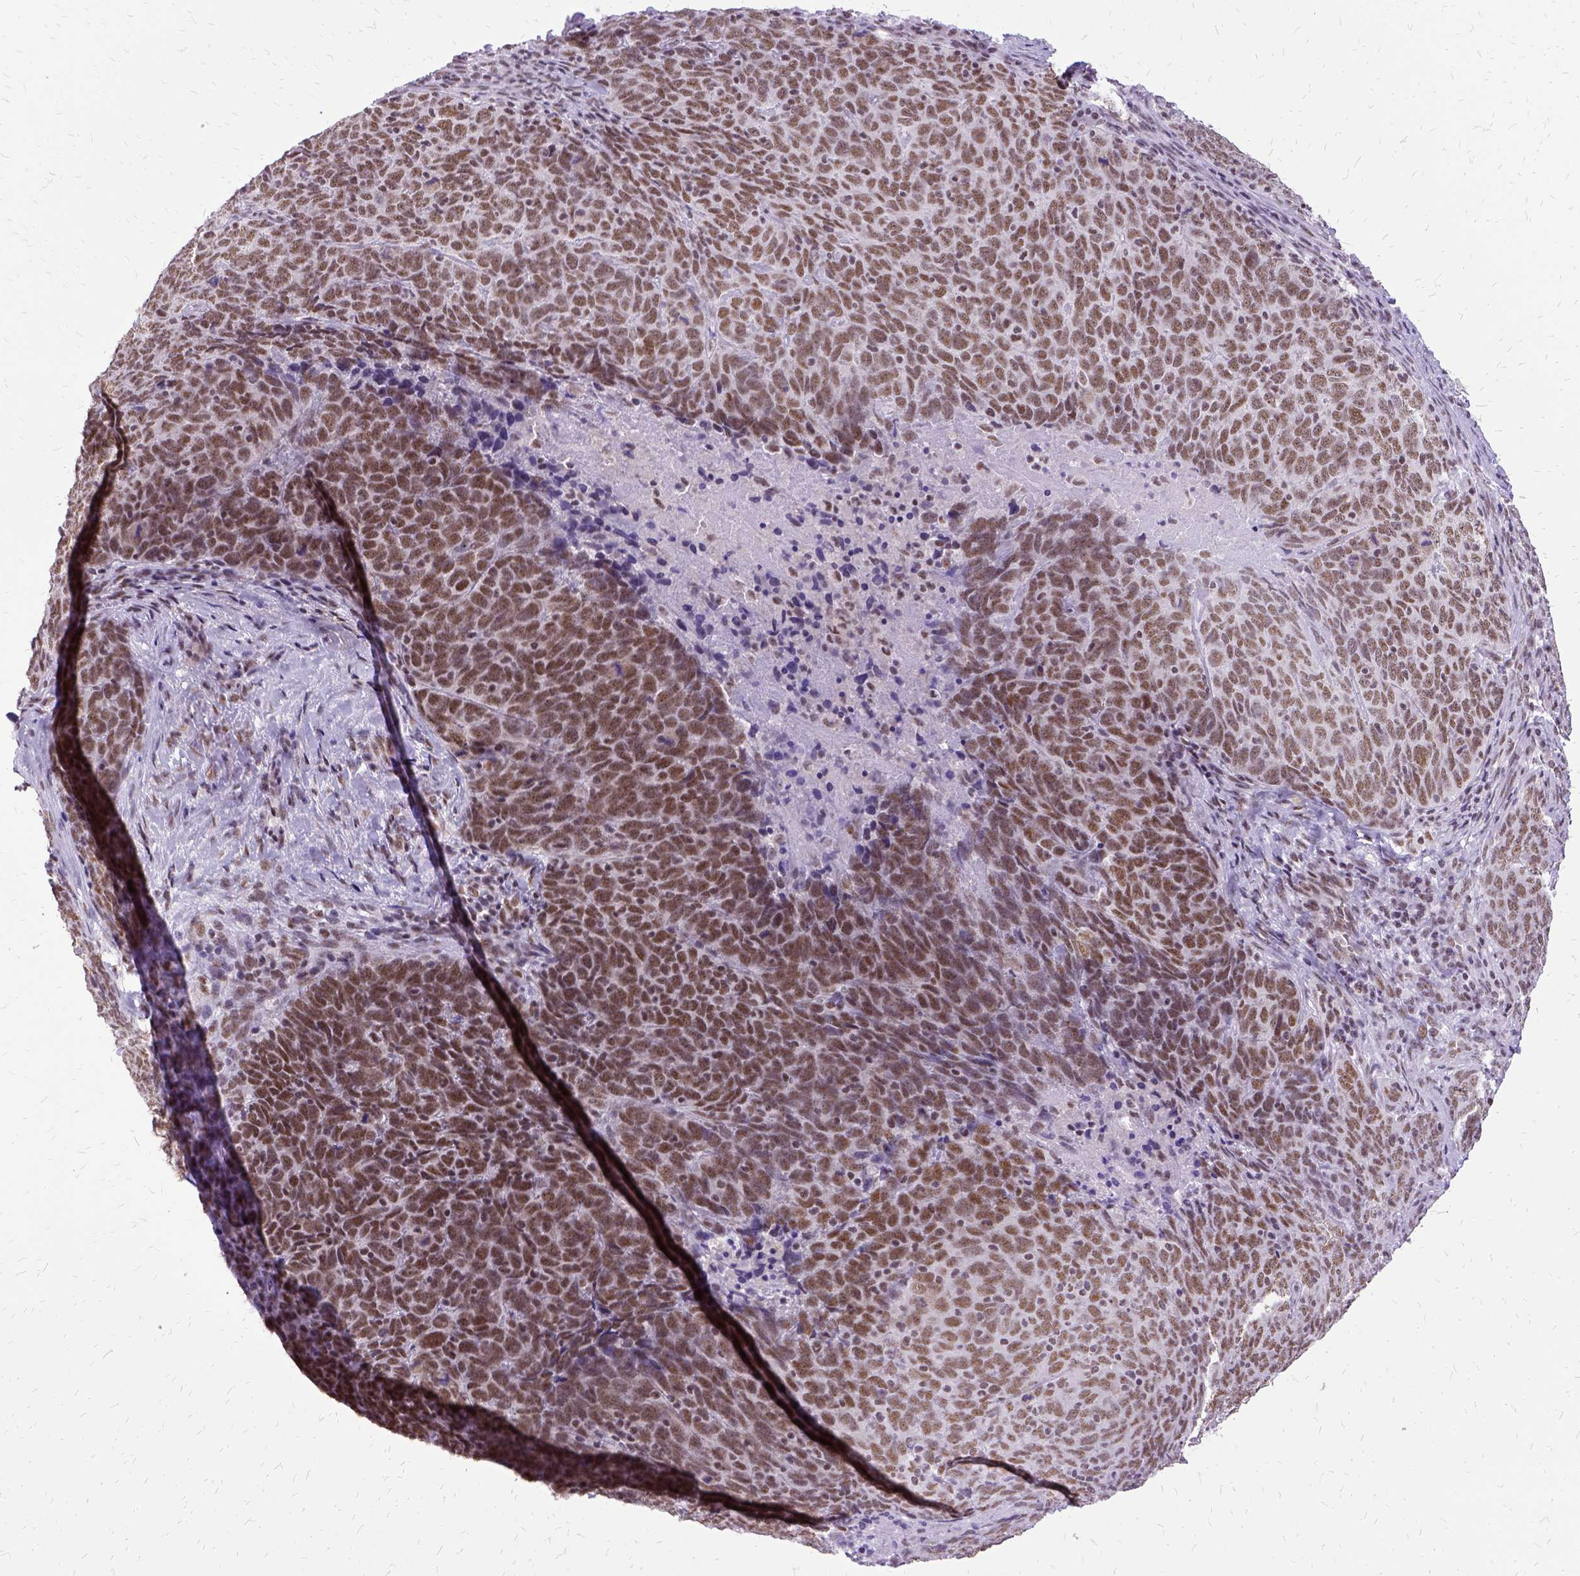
{"staining": {"intensity": "moderate", "quantity": ">75%", "location": "nuclear"}, "tissue": "skin cancer", "cell_type": "Tumor cells", "image_type": "cancer", "snomed": [{"axis": "morphology", "description": "Squamous cell carcinoma, NOS"}, {"axis": "topography", "description": "Skin"}, {"axis": "topography", "description": "Anal"}], "caption": "Skin squamous cell carcinoma tissue exhibits moderate nuclear positivity in about >75% of tumor cells, visualized by immunohistochemistry.", "gene": "SETD1A", "patient": {"sex": "female", "age": 51}}